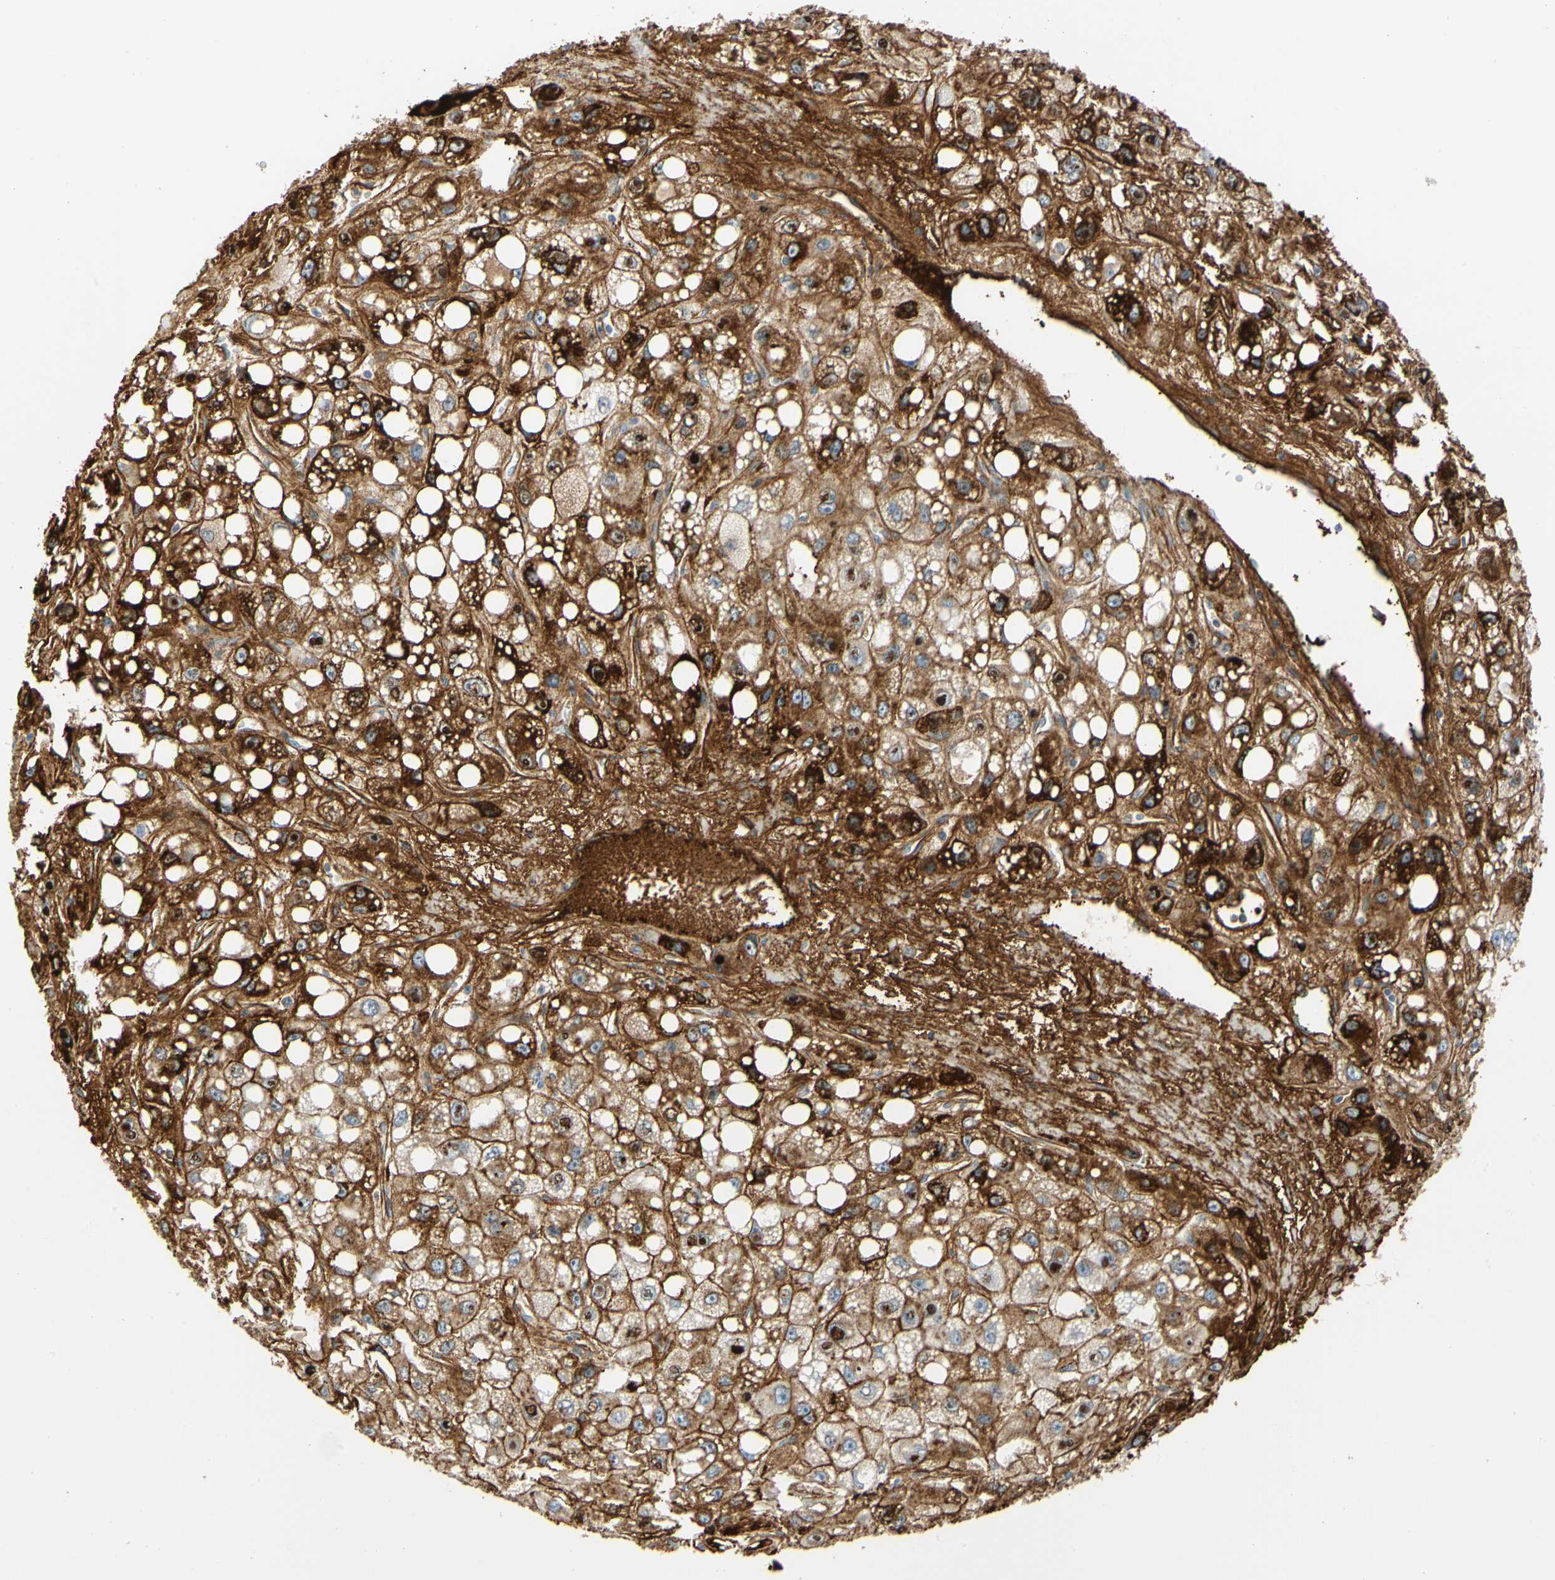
{"staining": {"intensity": "strong", "quantity": ">75%", "location": "cytoplasmic/membranous"}, "tissue": "liver cancer", "cell_type": "Tumor cells", "image_type": "cancer", "snomed": [{"axis": "morphology", "description": "Carcinoma, Hepatocellular, NOS"}, {"axis": "topography", "description": "Liver"}], "caption": "Strong cytoplasmic/membranous positivity for a protein is identified in about >75% of tumor cells of hepatocellular carcinoma (liver) using immunohistochemistry.", "gene": "FGB", "patient": {"sex": "male", "age": 55}}